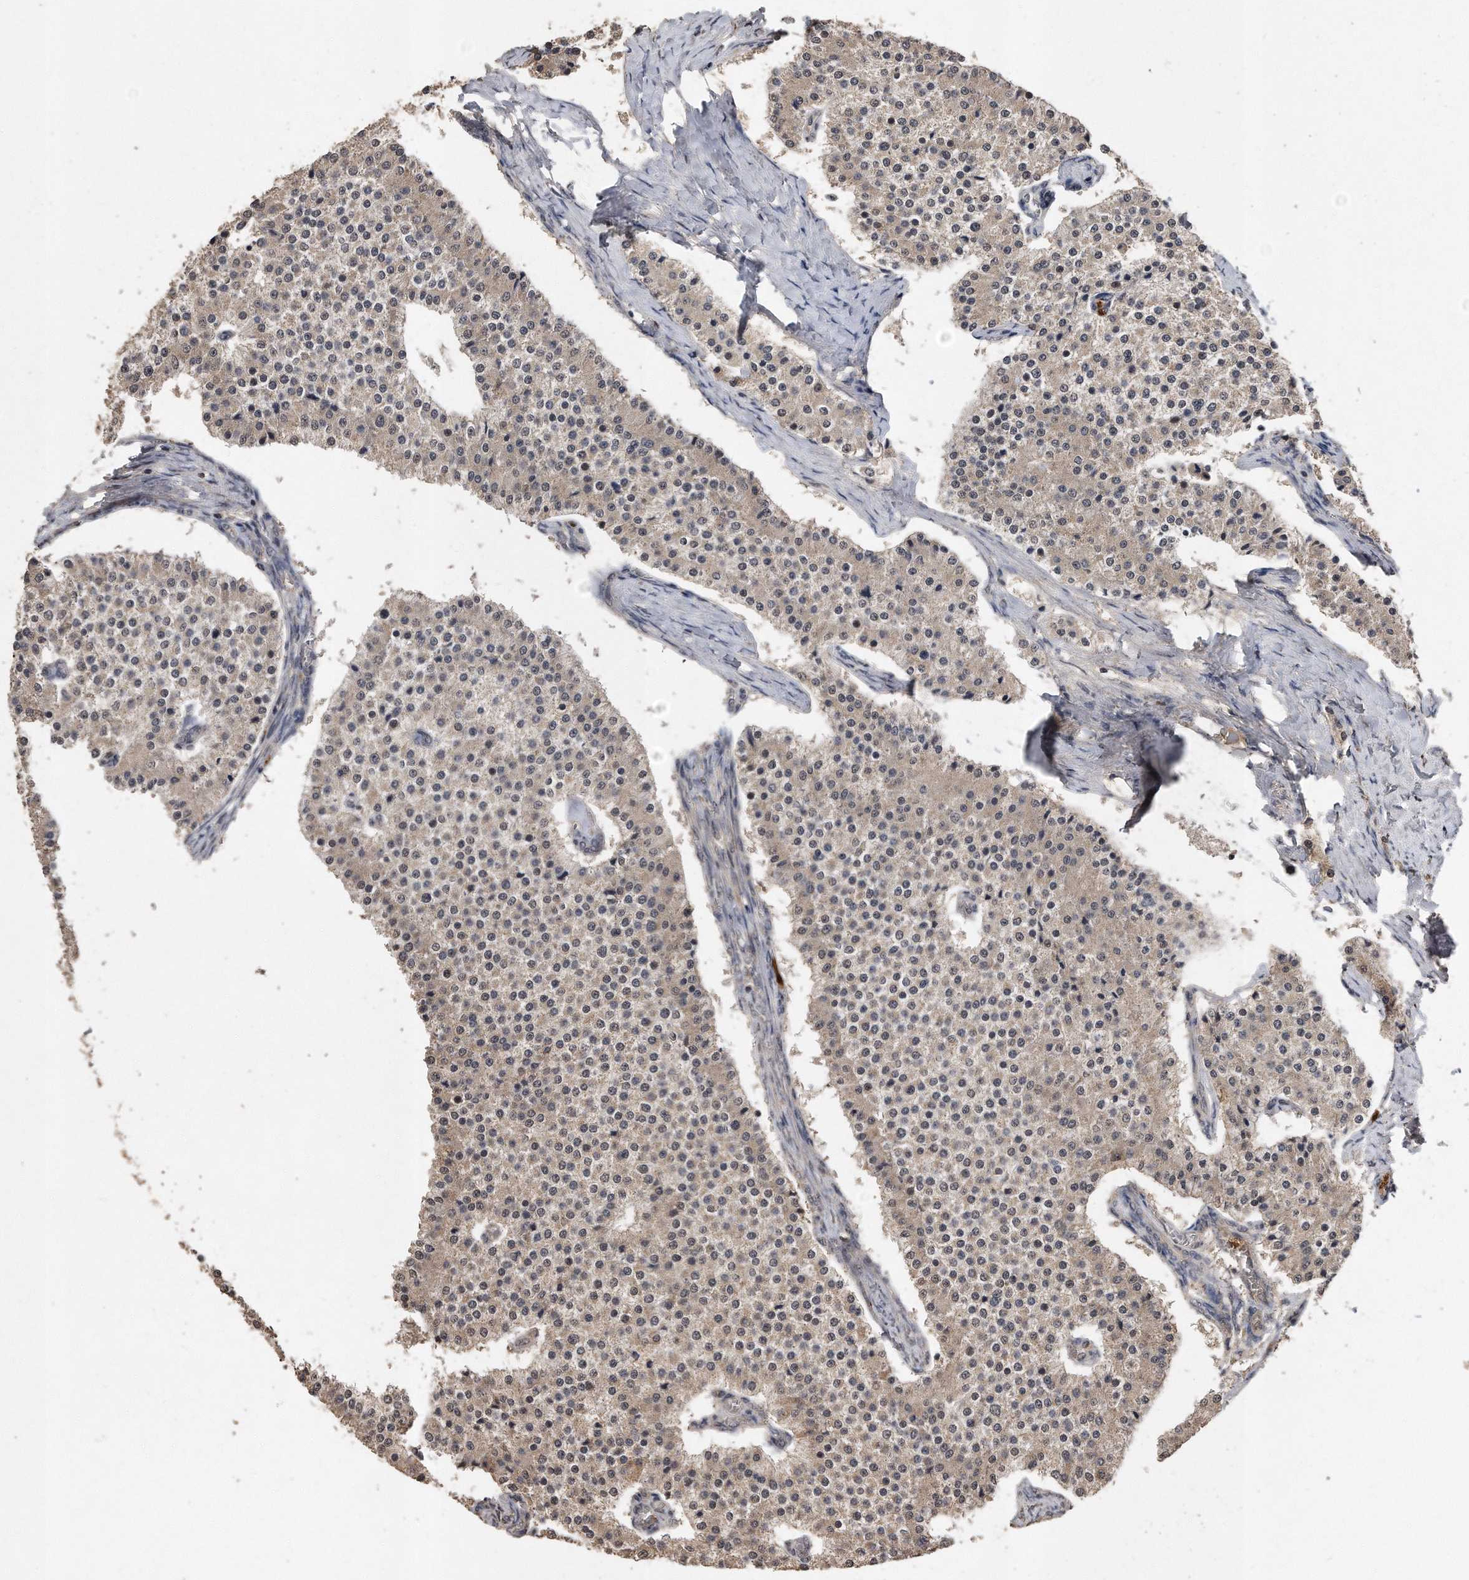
{"staining": {"intensity": "weak", "quantity": ">75%", "location": "cytoplasmic/membranous"}, "tissue": "carcinoid", "cell_type": "Tumor cells", "image_type": "cancer", "snomed": [{"axis": "morphology", "description": "Carcinoid, malignant, NOS"}, {"axis": "topography", "description": "Colon"}], "caption": "High-magnification brightfield microscopy of carcinoid stained with DAB (brown) and counterstained with hematoxylin (blue). tumor cells exhibit weak cytoplasmic/membranous positivity is identified in approximately>75% of cells. (DAB (3,3'-diaminobenzidine) IHC, brown staining for protein, blue staining for nuclei).", "gene": "PELO", "patient": {"sex": "female", "age": 52}}